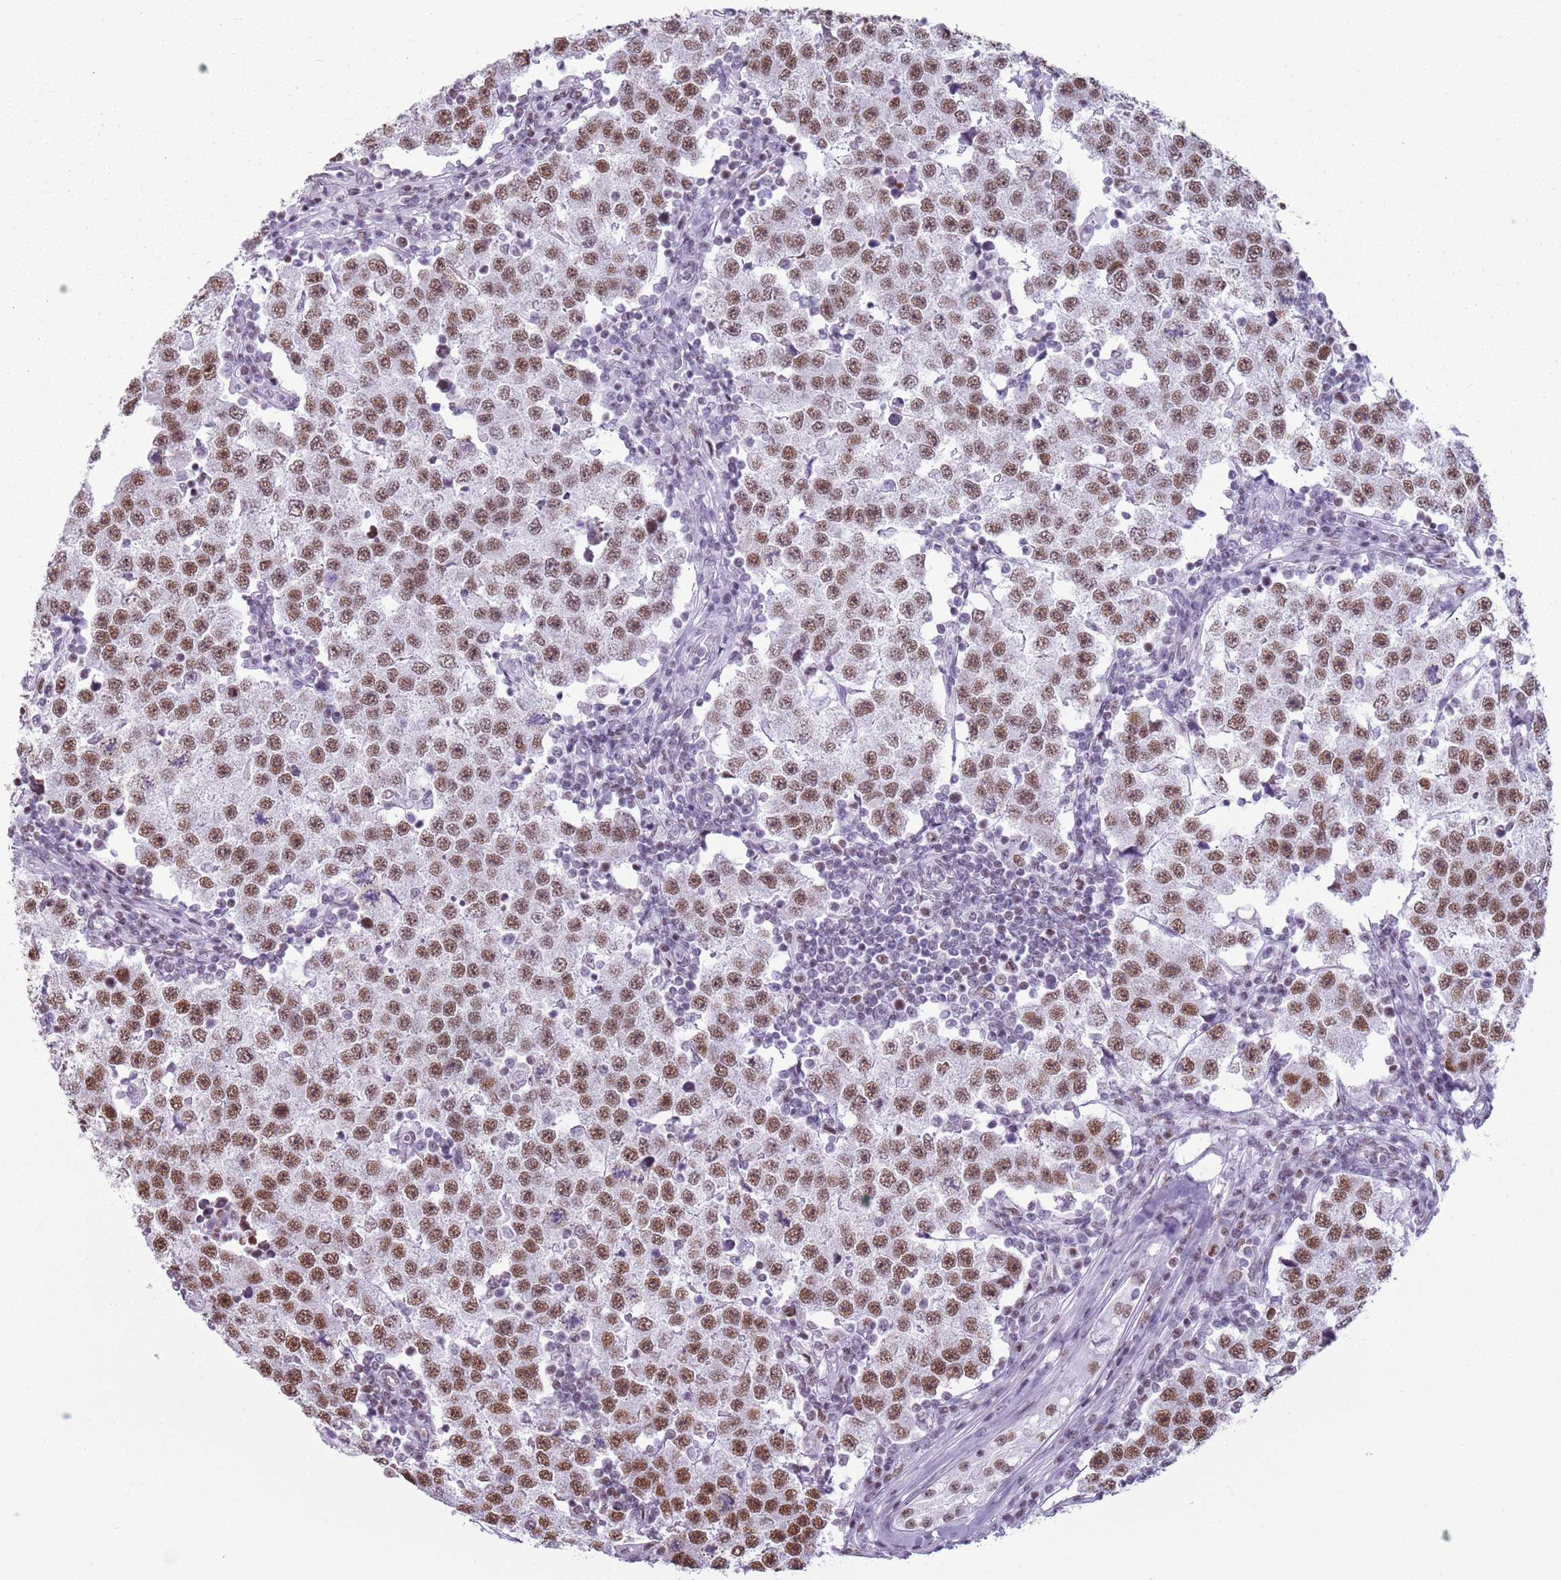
{"staining": {"intensity": "moderate", "quantity": ">75%", "location": "nuclear"}, "tissue": "testis cancer", "cell_type": "Tumor cells", "image_type": "cancer", "snomed": [{"axis": "morphology", "description": "Seminoma, NOS"}, {"axis": "topography", "description": "Testis"}], "caption": "The histopathology image reveals immunohistochemical staining of testis cancer. There is moderate nuclear staining is appreciated in approximately >75% of tumor cells. Nuclei are stained in blue.", "gene": "FAM104B", "patient": {"sex": "male", "age": 34}}